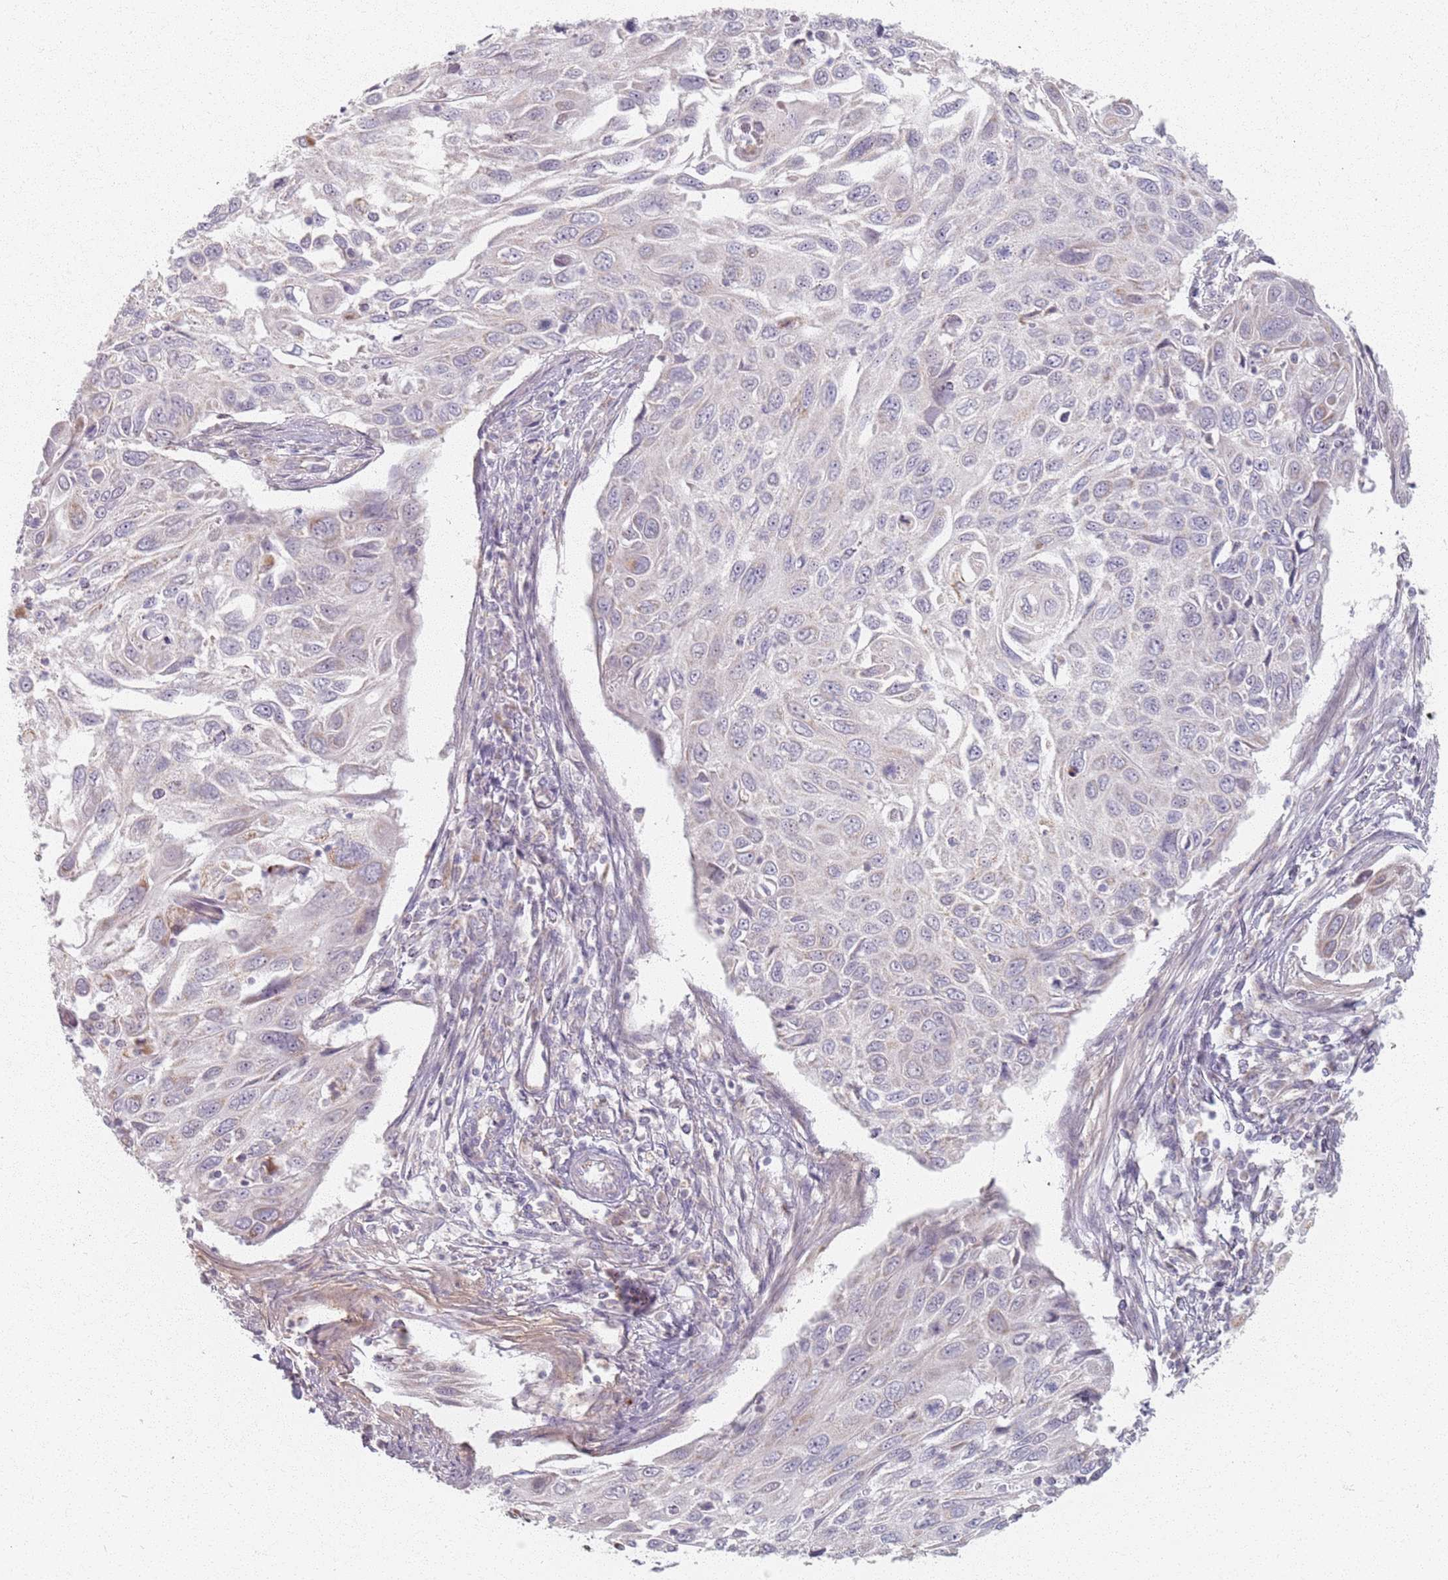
{"staining": {"intensity": "negative", "quantity": "none", "location": "none"}, "tissue": "cervical cancer", "cell_type": "Tumor cells", "image_type": "cancer", "snomed": [{"axis": "morphology", "description": "Squamous cell carcinoma, NOS"}, {"axis": "topography", "description": "Cervix"}], "caption": "IHC image of neoplastic tissue: human cervical cancer stained with DAB (3,3'-diaminobenzidine) demonstrates no significant protein positivity in tumor cells.", "gene": "PKD2L2", "patient": {"sex": "female", "age": 70}}